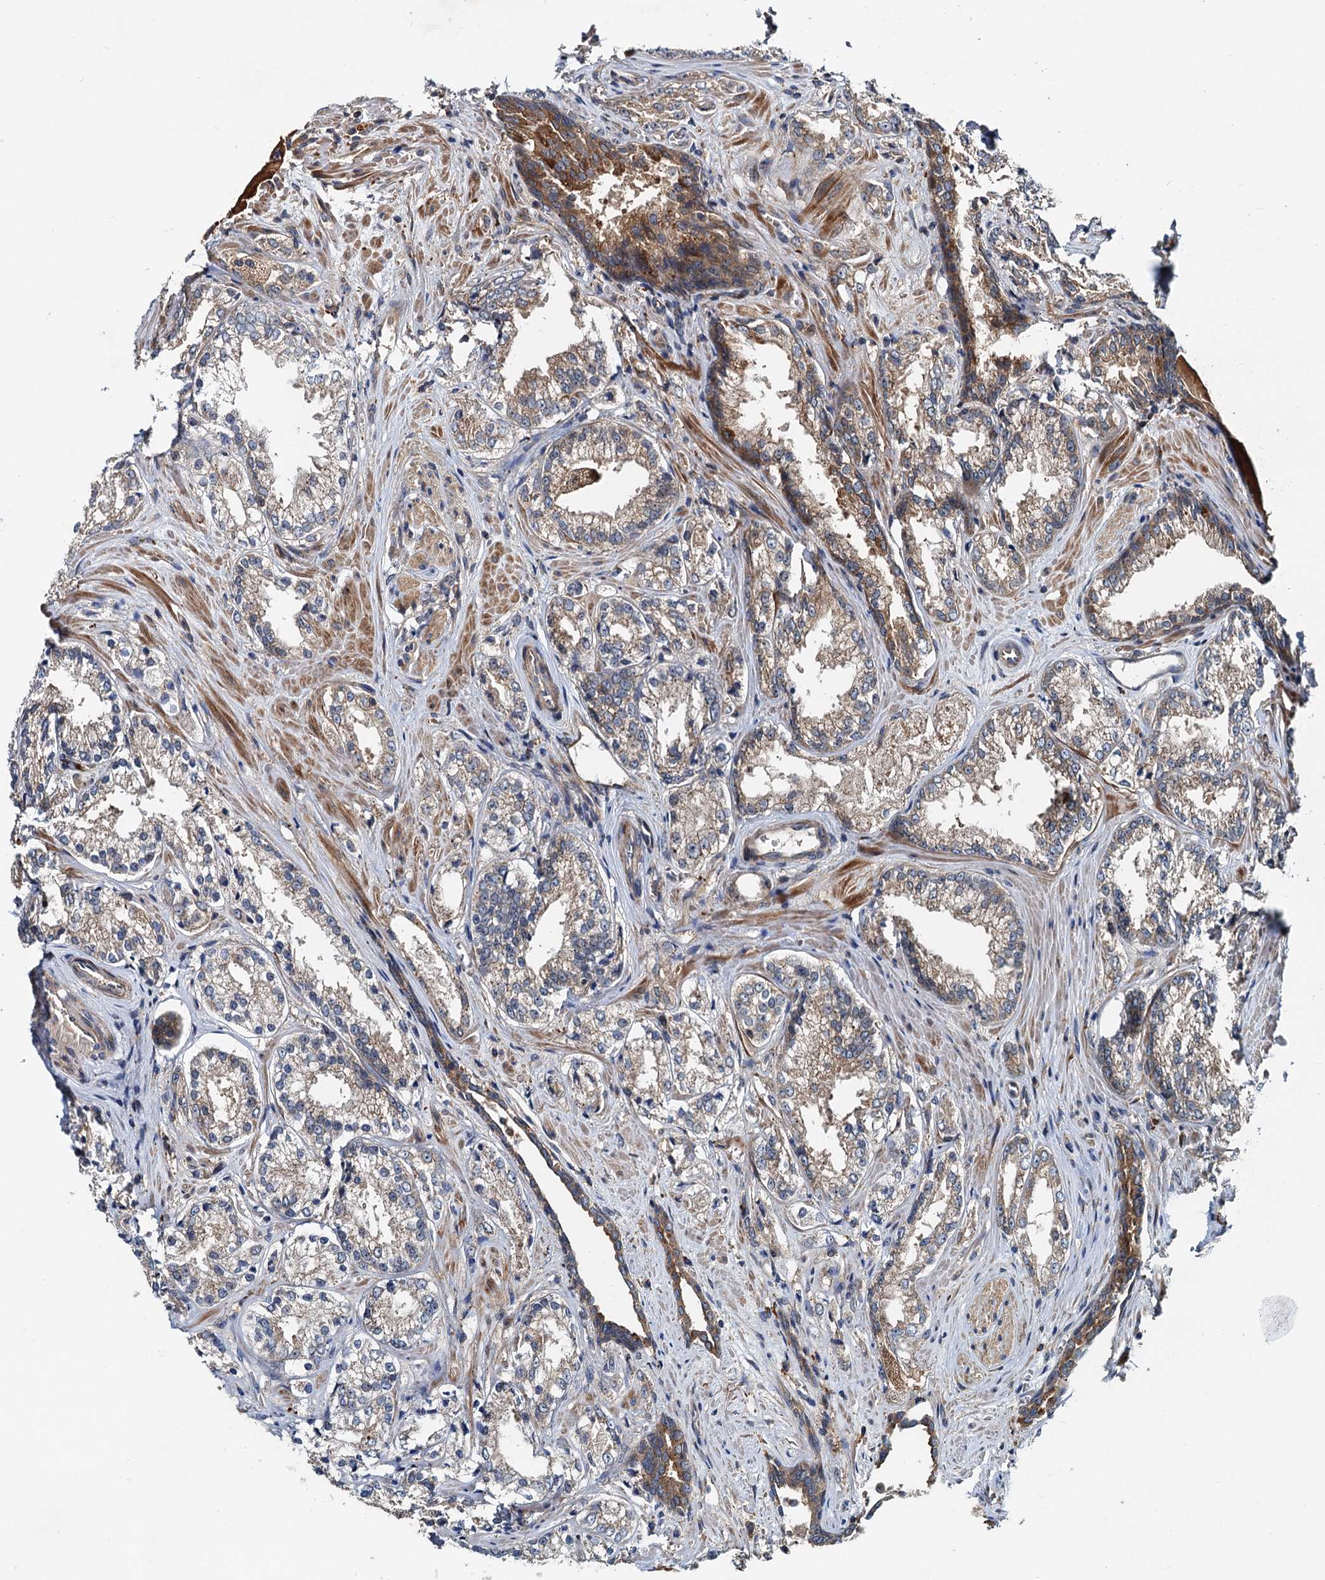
{"staining": {"intensity": "weak", "quantity": "25%-75%", "location": "cytoplasmic/membranous"}, "tissue": "prostate cancer", "cell_type": "Tumor cells", "image_type": "cancer", "snomed": [{"axis": "morphology", "description": "Adenocarcinoma, Low grade"}, {"axis": "topography", "description": "Prostate"}], "caption": "High-magnification brightfield microscopy of prostate adenocarcinoma (low-grade) stained with DAB (brown) and counterstained with hematoxylin (blue). tumor cells exhibit weak cytoplasmic/membranous expression is identified in approximately25%-75% of cells.", "gene": "EFL1", "patient": {"sex": "male", "age": 47}}